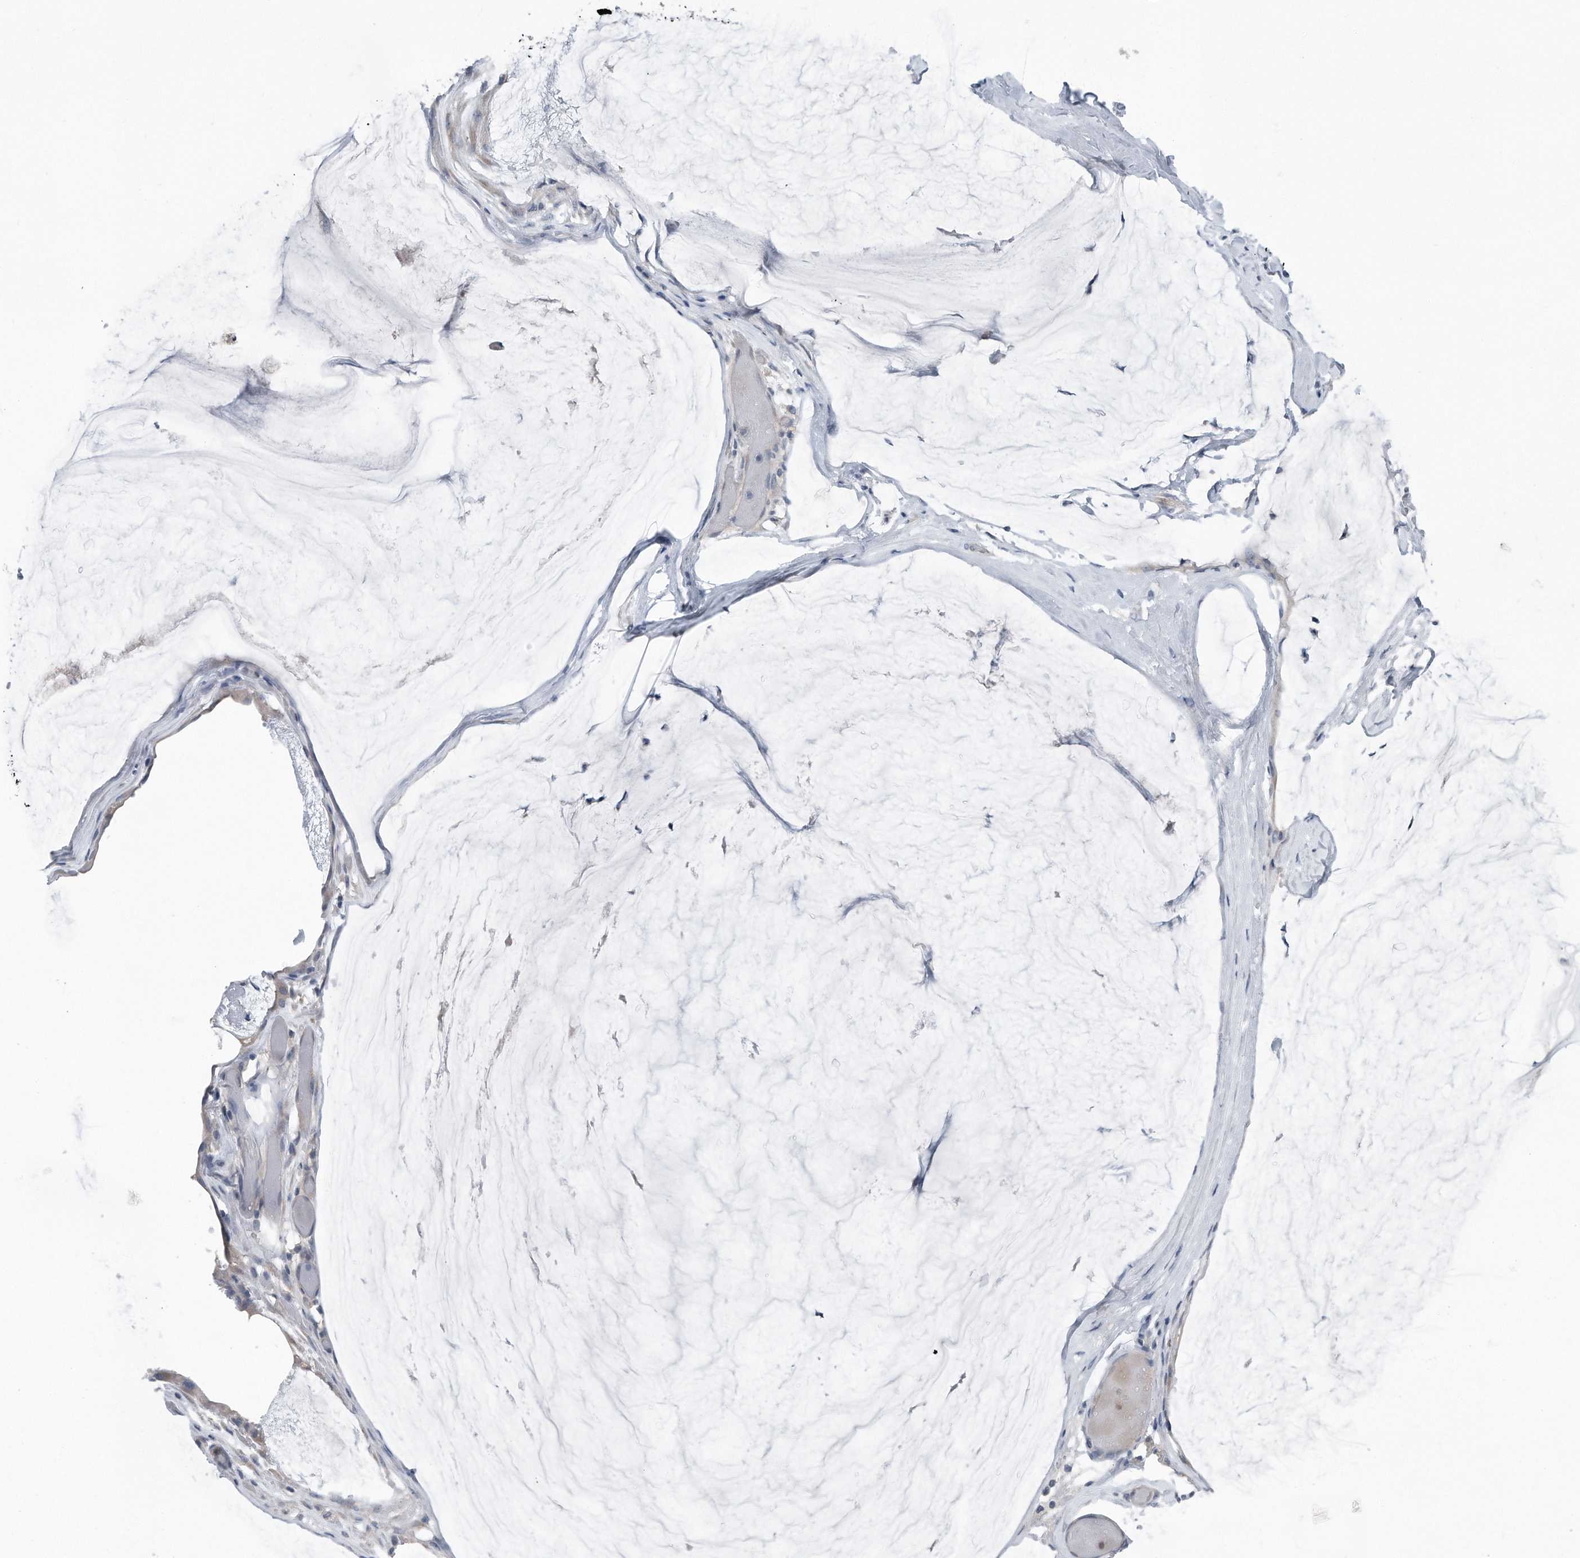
{"staining": {"intensity": "negative", "quantity": "none", "location": "none"}, "tissue": "ovarian cancer", "cell_type": "Tumor cells", "image_type": "cancer", "snomed": [{"axis": "morphology", "description": "Cystadenocarcinoma, mucinous, NOS"}, {"axis": "topography", "description": "Ovary"}], "caption": "The histopathology image exhibits no staining of tumor cells in ovarian cancer.", "gene": "YRDC", "patient": {"sex": "female", "age": 39}}